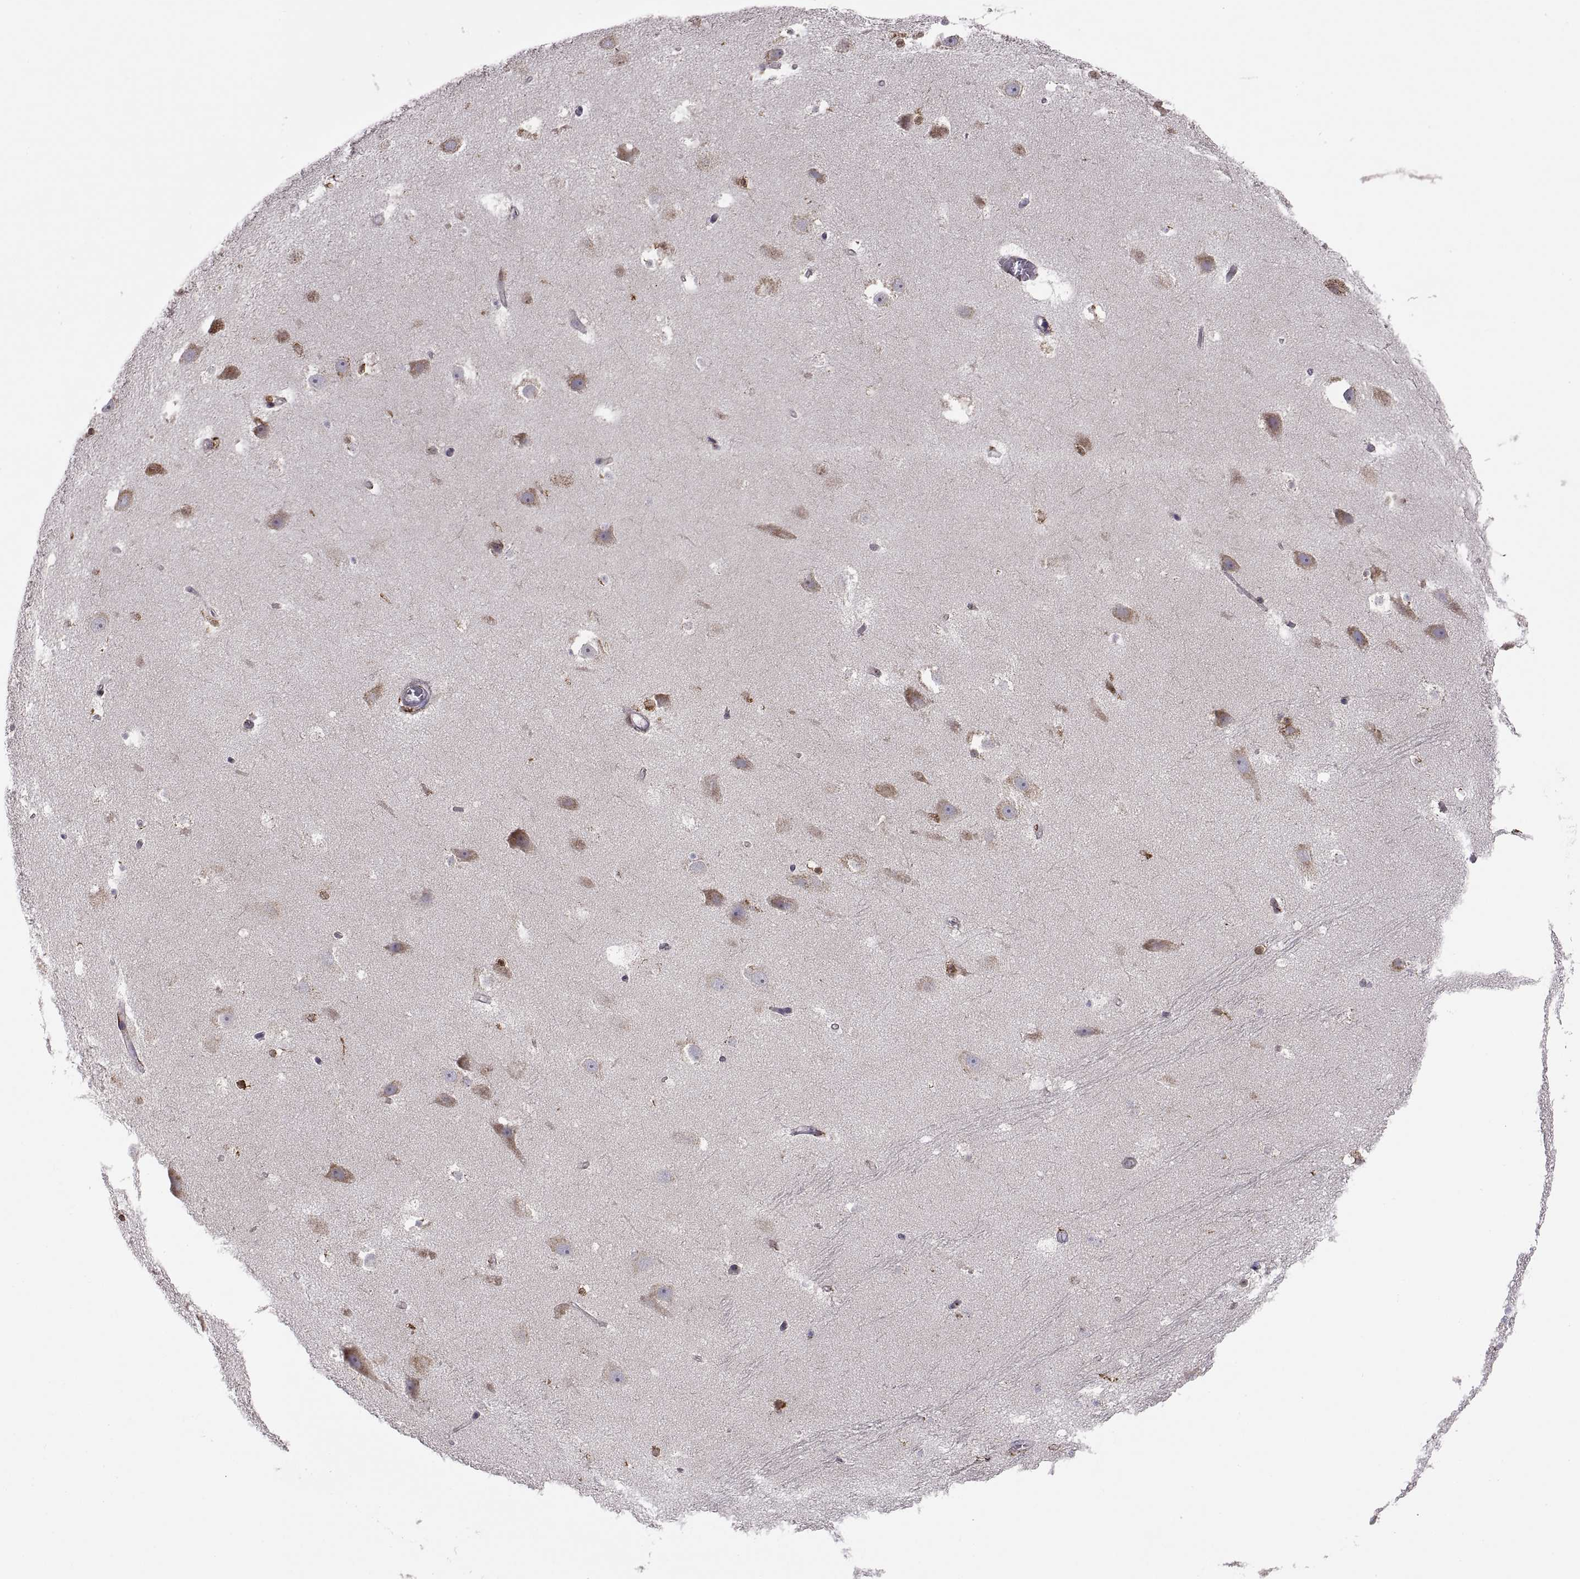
{"staining": {"intensity": "strong", "quantity": "<25%", "location": "cytoplasmic/membranous"}, "tissue": "hippocampus", "cell_type": "Glial cells", "image_type": "normal", "snomed": [{"axis": "morphology", "description": "Normal tissue, NOS"}, {"axis": "topography", "description": "Hippocampus"}], "caption": "Benign hippocampus displays strong cytoplasmic/membranous staining in approximately <25% of glial cells, visualized by immunohistochemistry. (Stains: DAB (3,3'-diaminobenzidine) in brown, nuclei in blue, Microscopy: brightfield microscopy at high magnification).", "gene": "ACAP1", "patient": {"sex": "male", "age": 26}}